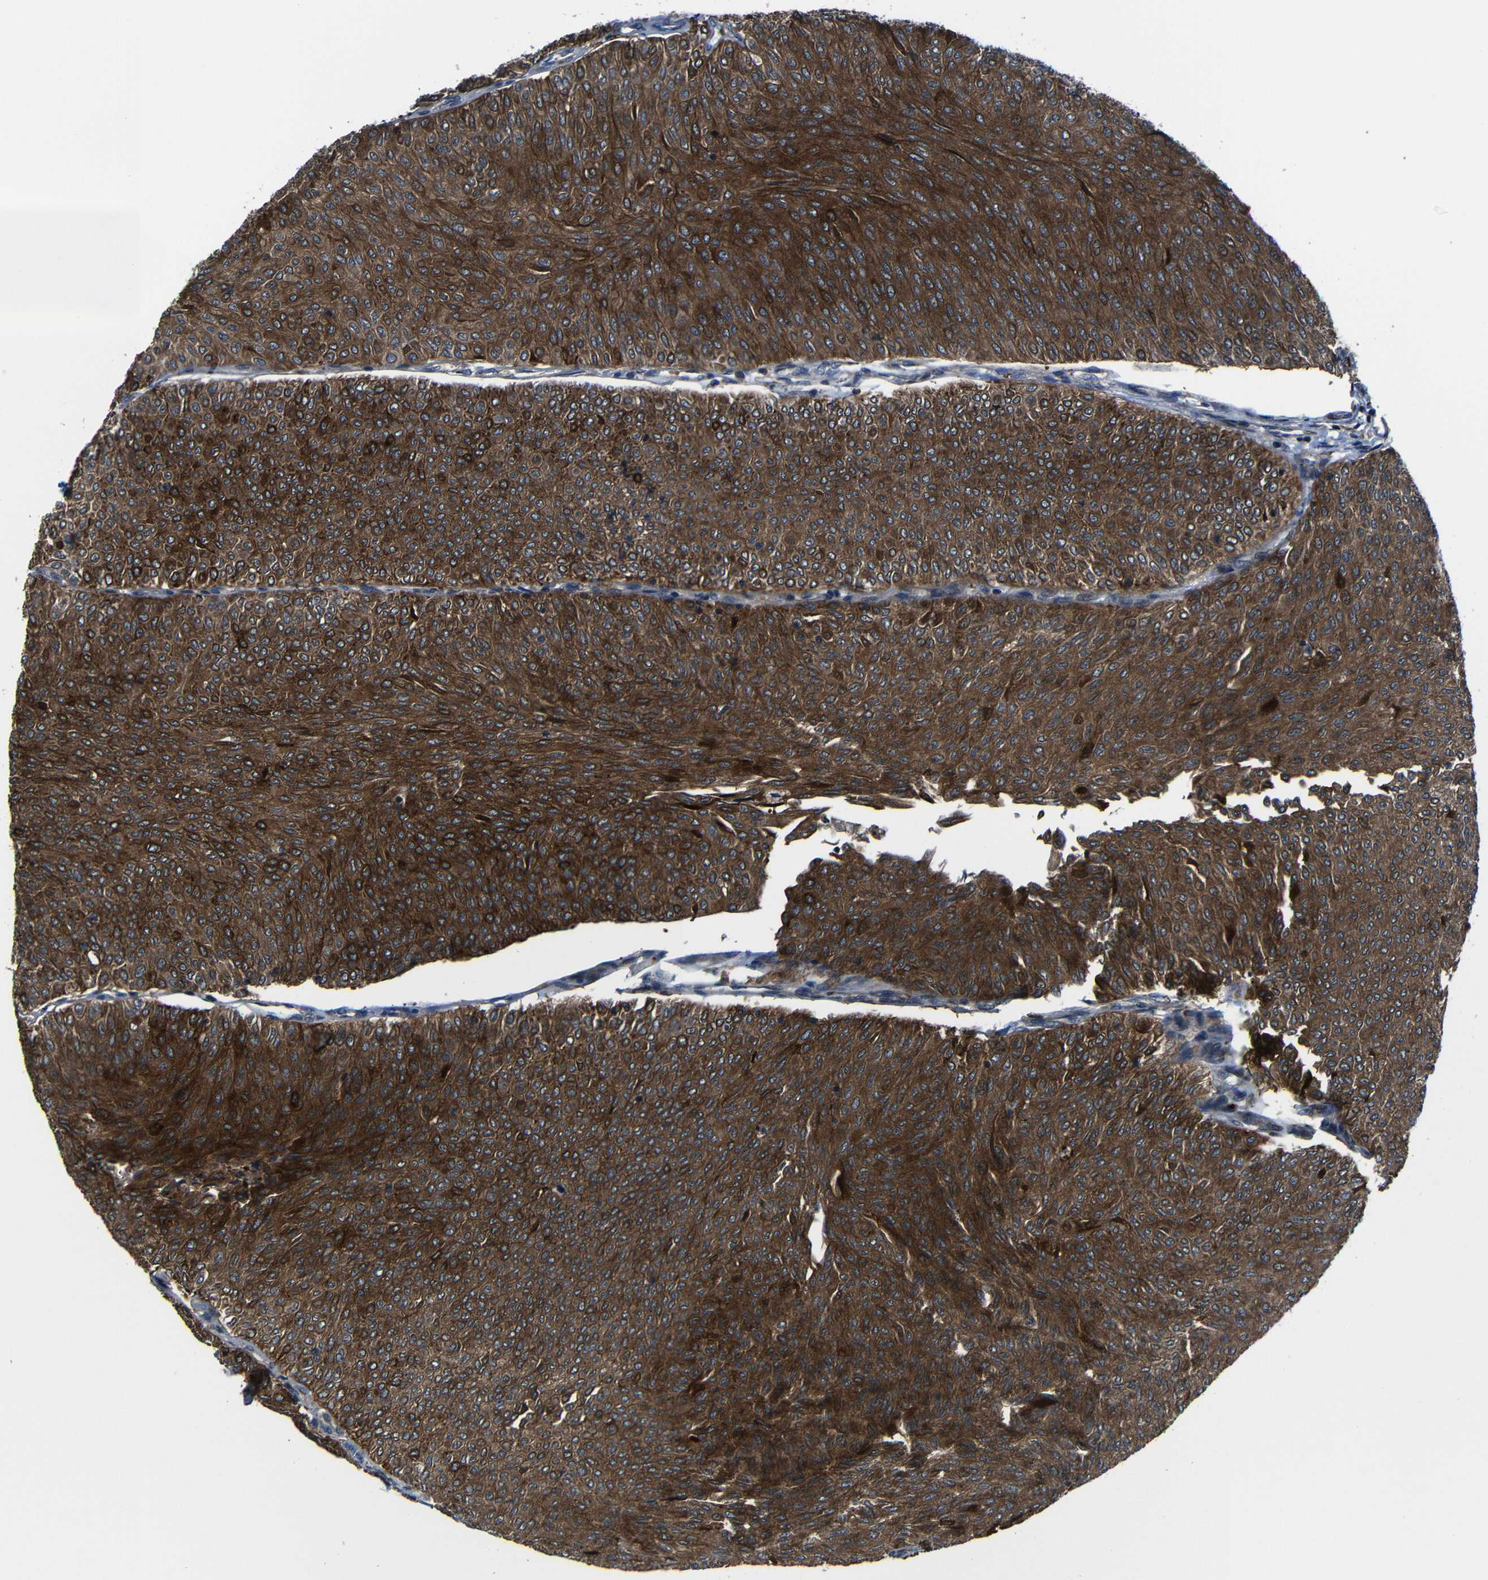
{"staining": {"intensity": "strong", "quantity": ">75%", "location": "cytoplasmic/membranous"}, "tissue": "urothelial cancer", "cell_type": "Tumor cells", "image_type": "cancer", "snomed": [{"axis": "morphology", "description": "Urothelial carcinoma, Low grade"}, {"axis": "topography", "description": "Urinary bladder"}], "caption": "Immunohistochemistry (DAB (3,3'-diaminobenzidine)) staining of human urothelial carcinoma (low-grade) exhibits strong cytoplasmic/membranous protein staining in approximately >75% of tumor cells.", "gene": "KIAA0513", "patient": {"sex": "male", "age": 78}}